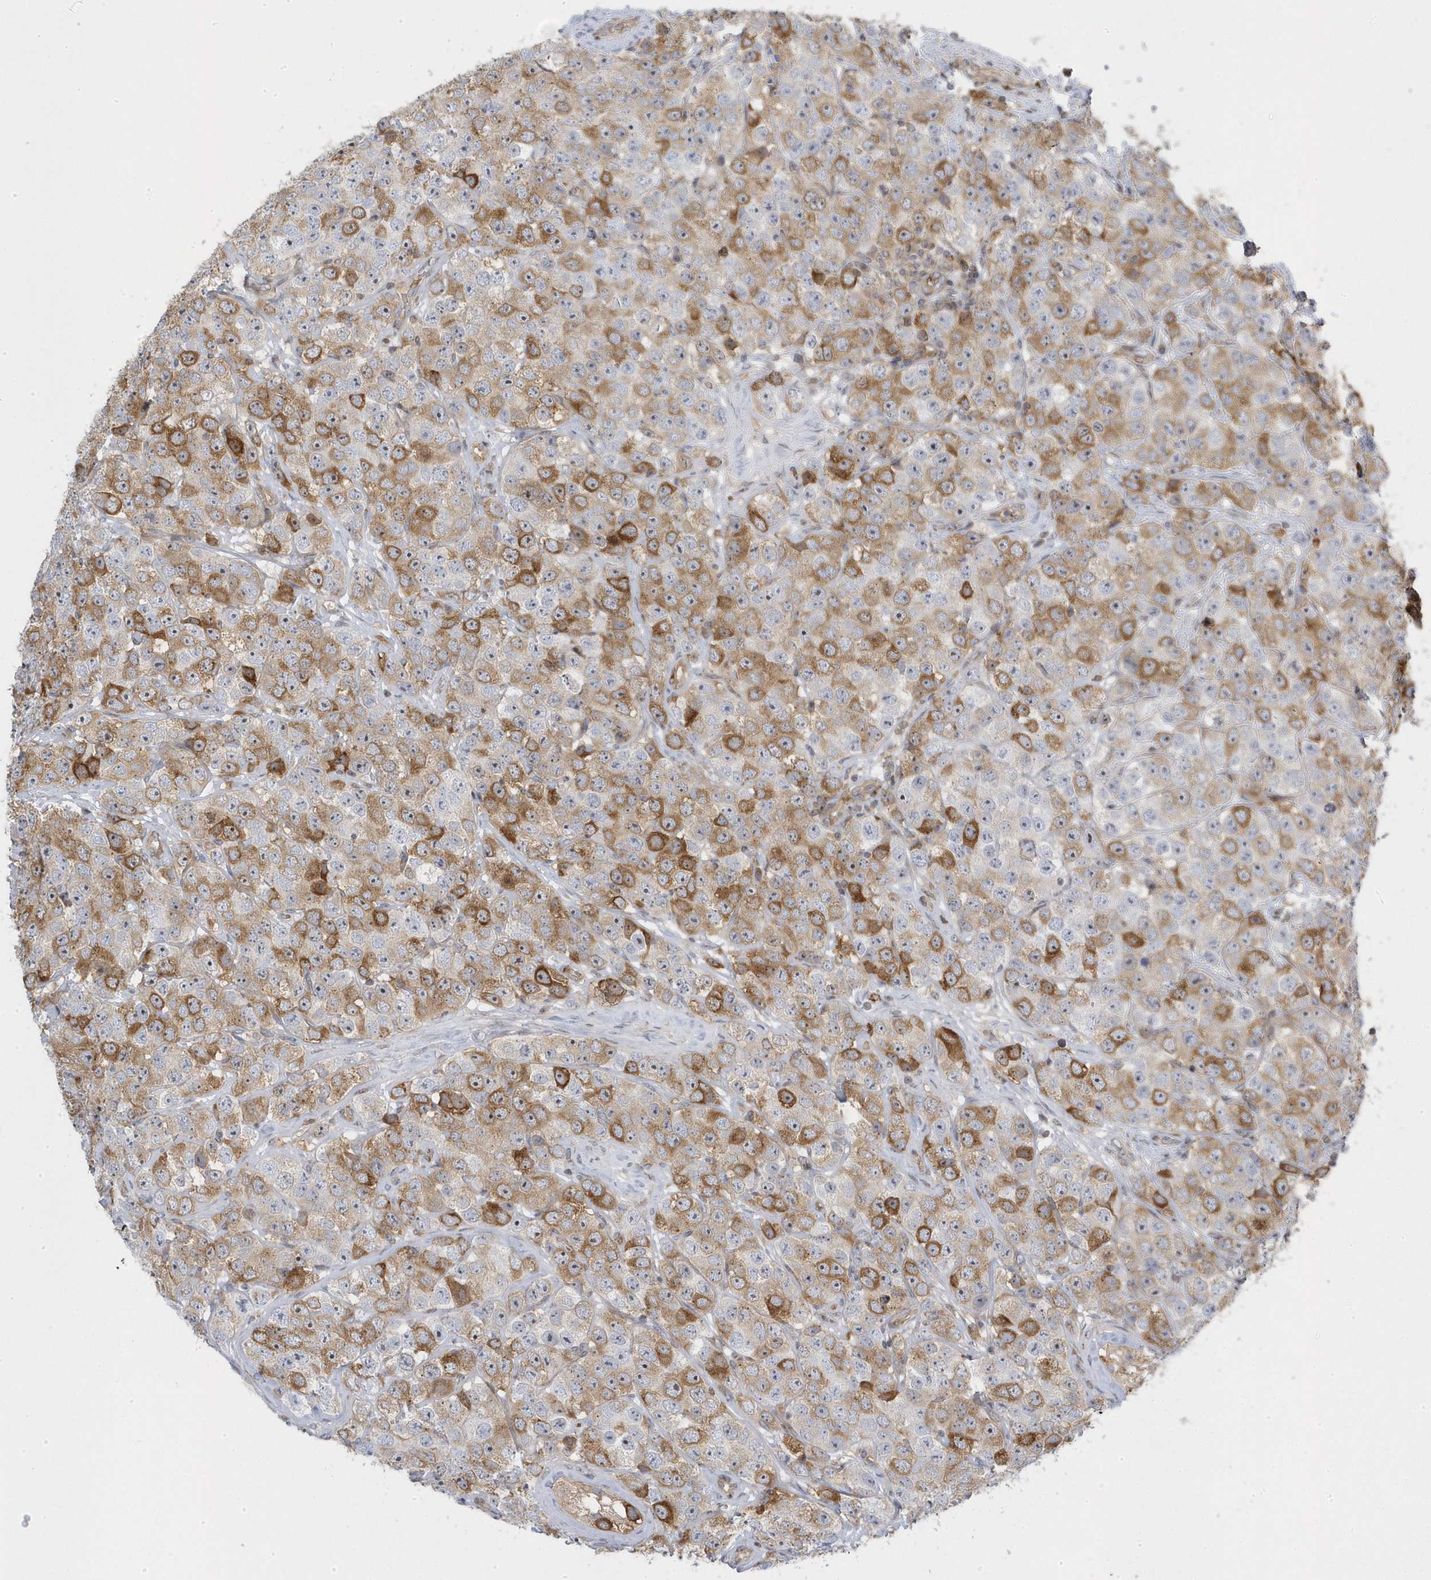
{"staining": {"intensity": "moderate", "quantity": ">75%", "location": "cytoplasmic/membranous,nuclear"}, "tissue": "testis cancer", "cell_type": "Tumor cells", "image_type": "cancer", "snomed": [{"axis": "morphology", "description": "Seminoma, NOS"}, {"axis": "topography", "description": "Testis"}], "caption": "This is a micrograph of immunohistochemistry staining of testis seminoma, which shows moderate positivity in the cytoplasmic/membranous and nuclear of tumor cells.", "gene": "MAP7D3", "patient": {"sex": "male", "age": 28}}